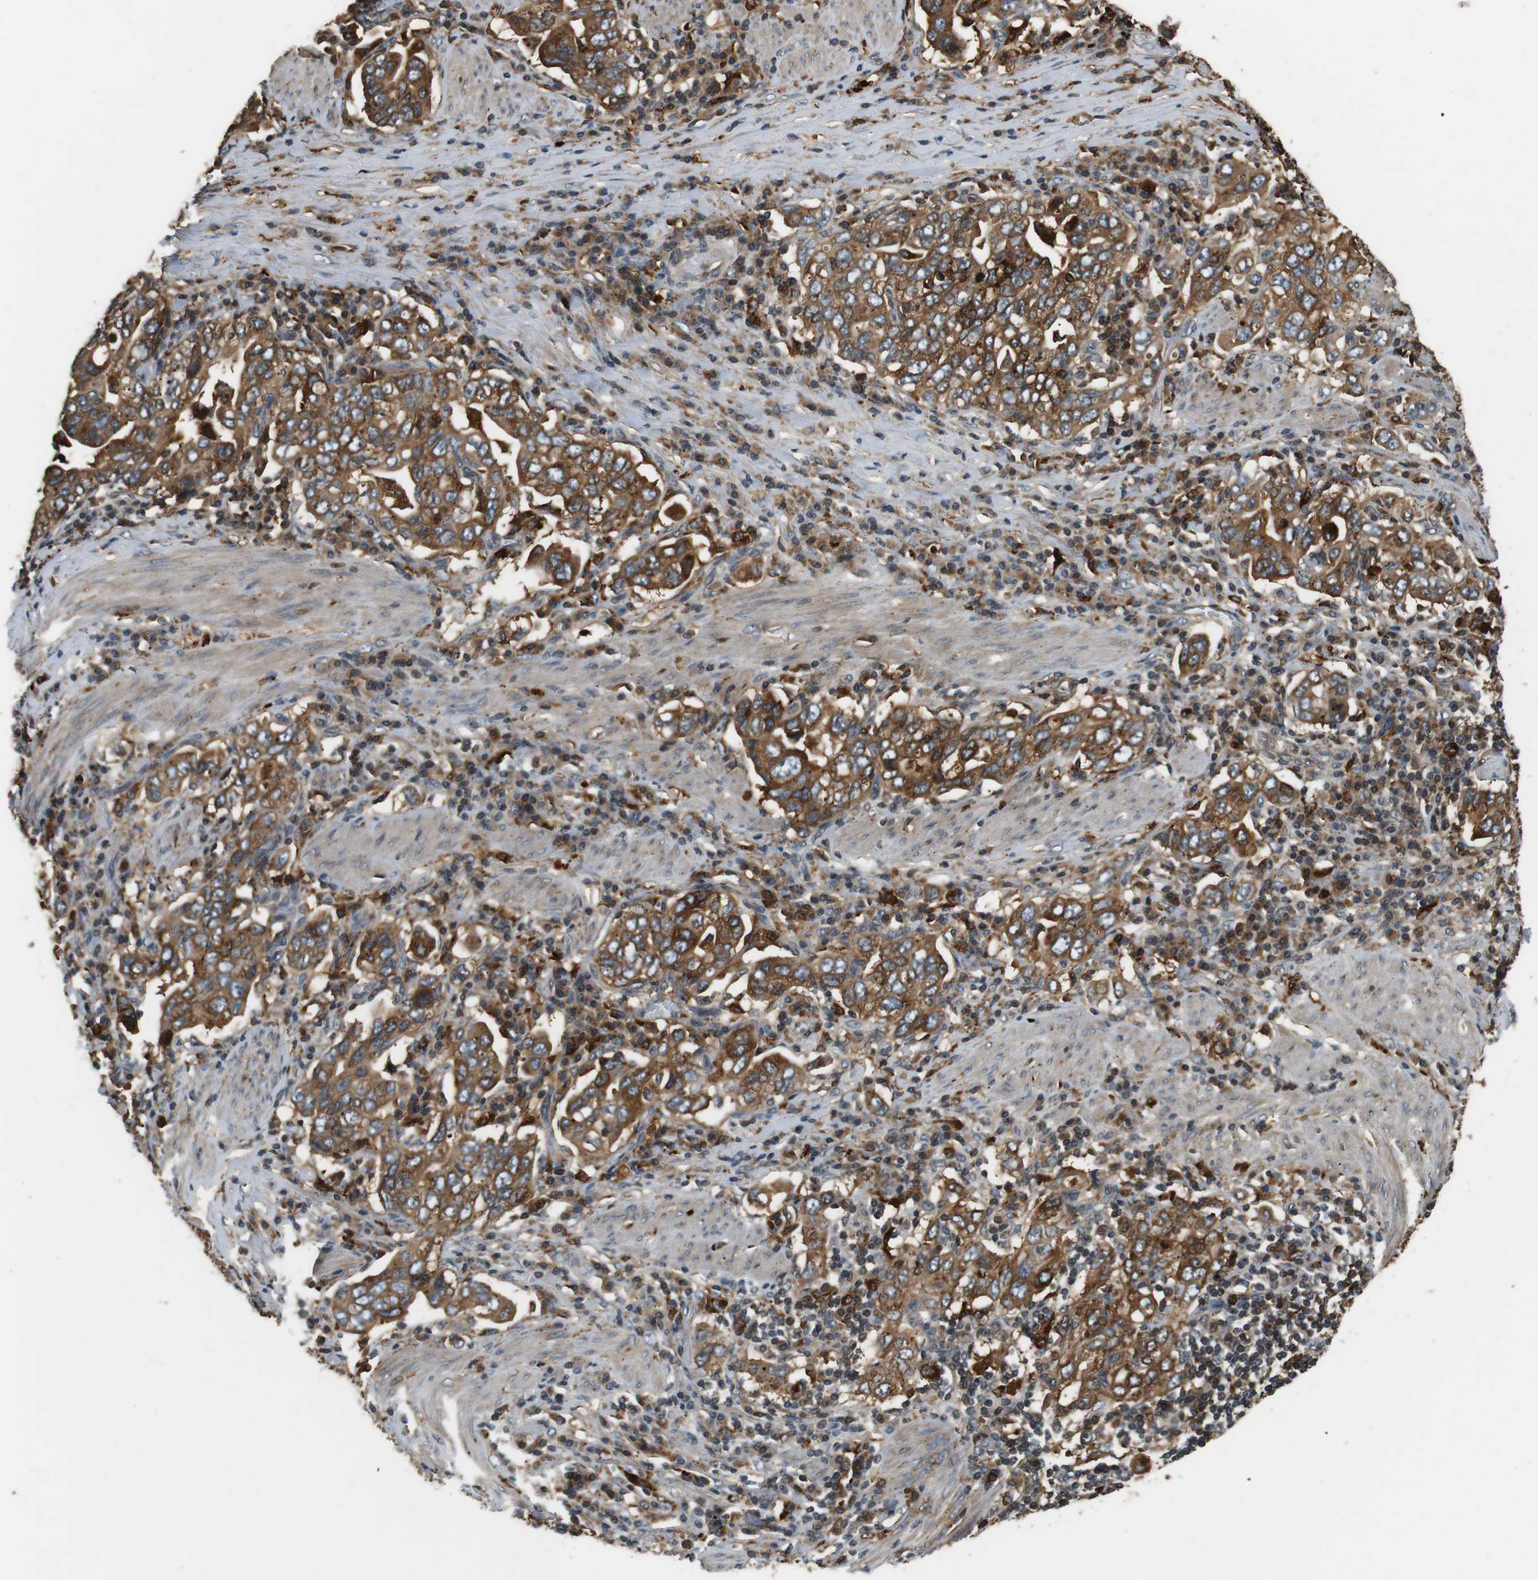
{"staining": {"intensity": "strong", "quantity": ">75%", "location": "cytoplasmic/membranous"}, "tissue": "stomach cancer", "cell_type": "Tumor cells", "image_type": "cancer", "snomed": [{"axis": "morphology", "description": "Adenocarcinoma, NOS"}, {"axis": "topography", "description": "Stomach, upper"}], "caption": "Immunohistochemistry (DAB (3,3'-diaminobenzidine)) staining of human stomach cancer demonstrates strong cytoplasmic/membranous protein staining in approximately >75% of tumor cells. (DAB (3,3'-diaminobenzidine) = brown stain, brightfield microscopy at high magnification).", "gene": "TXNRD1", "patient": {"sex": "male", "age": 62}}